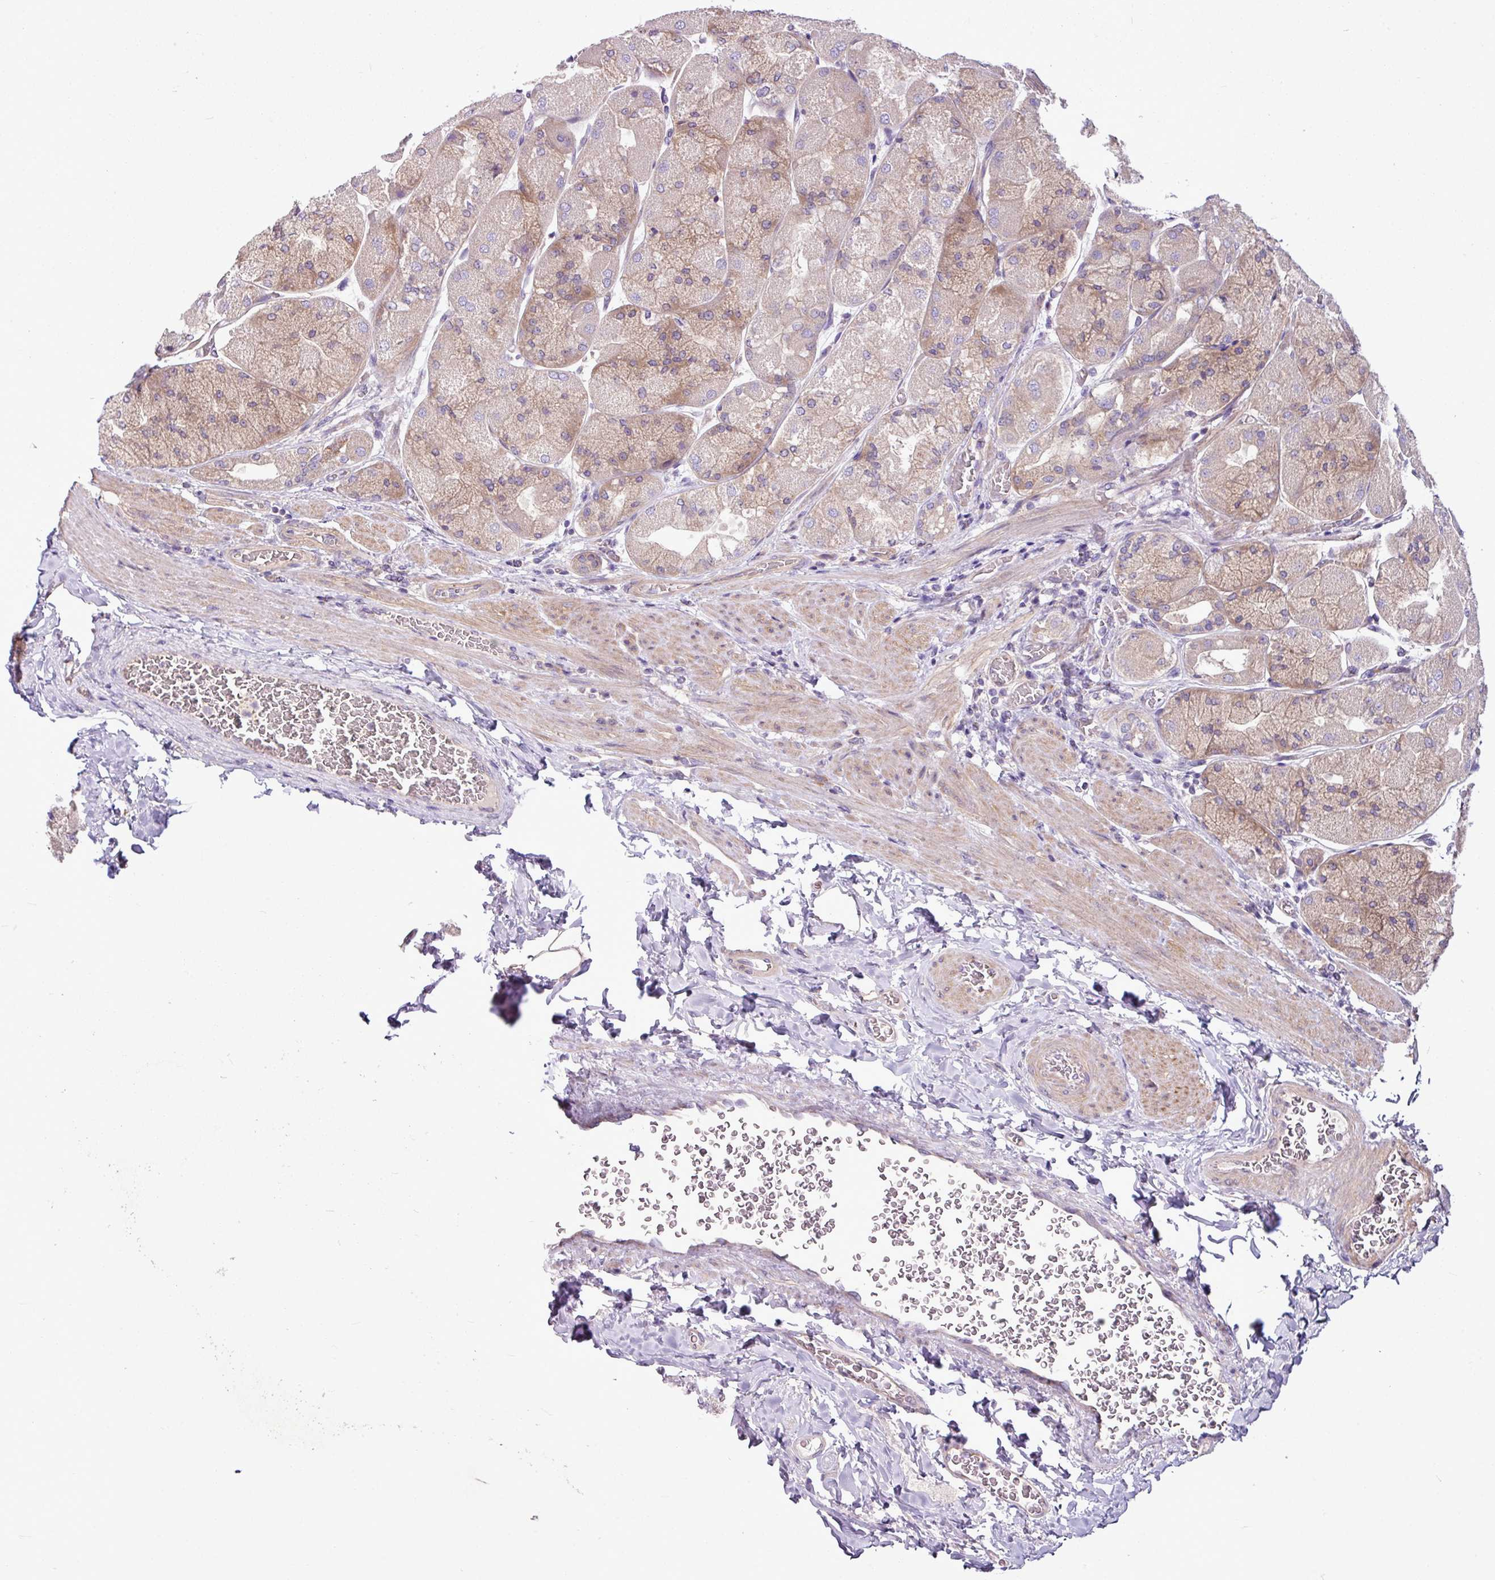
{"staining": {"intensity": "strong", "quantity": "25%-75%", "location": "cytoplasmic/membranous"}, "tissue": "stomach", "cell_type": "Glandular cells", "image_type": "normal", "snomed": [{"axis": "morphology", "description": "Normal tissue, NOS"}, {"axis": "topography", "description": "Stomach"}], "caption": "Brown immunohistochemical staining in benign stomach reveals strong cytoplasmic/membranous staining in approximately 25%-75% of glandular cells. (Stains: DAB in brown, nuclei in blue, Microscopy: brightfield microscopy at high magnification).", "gene": "MROH2A", "patient": {"sex": "female", "age": 61}}